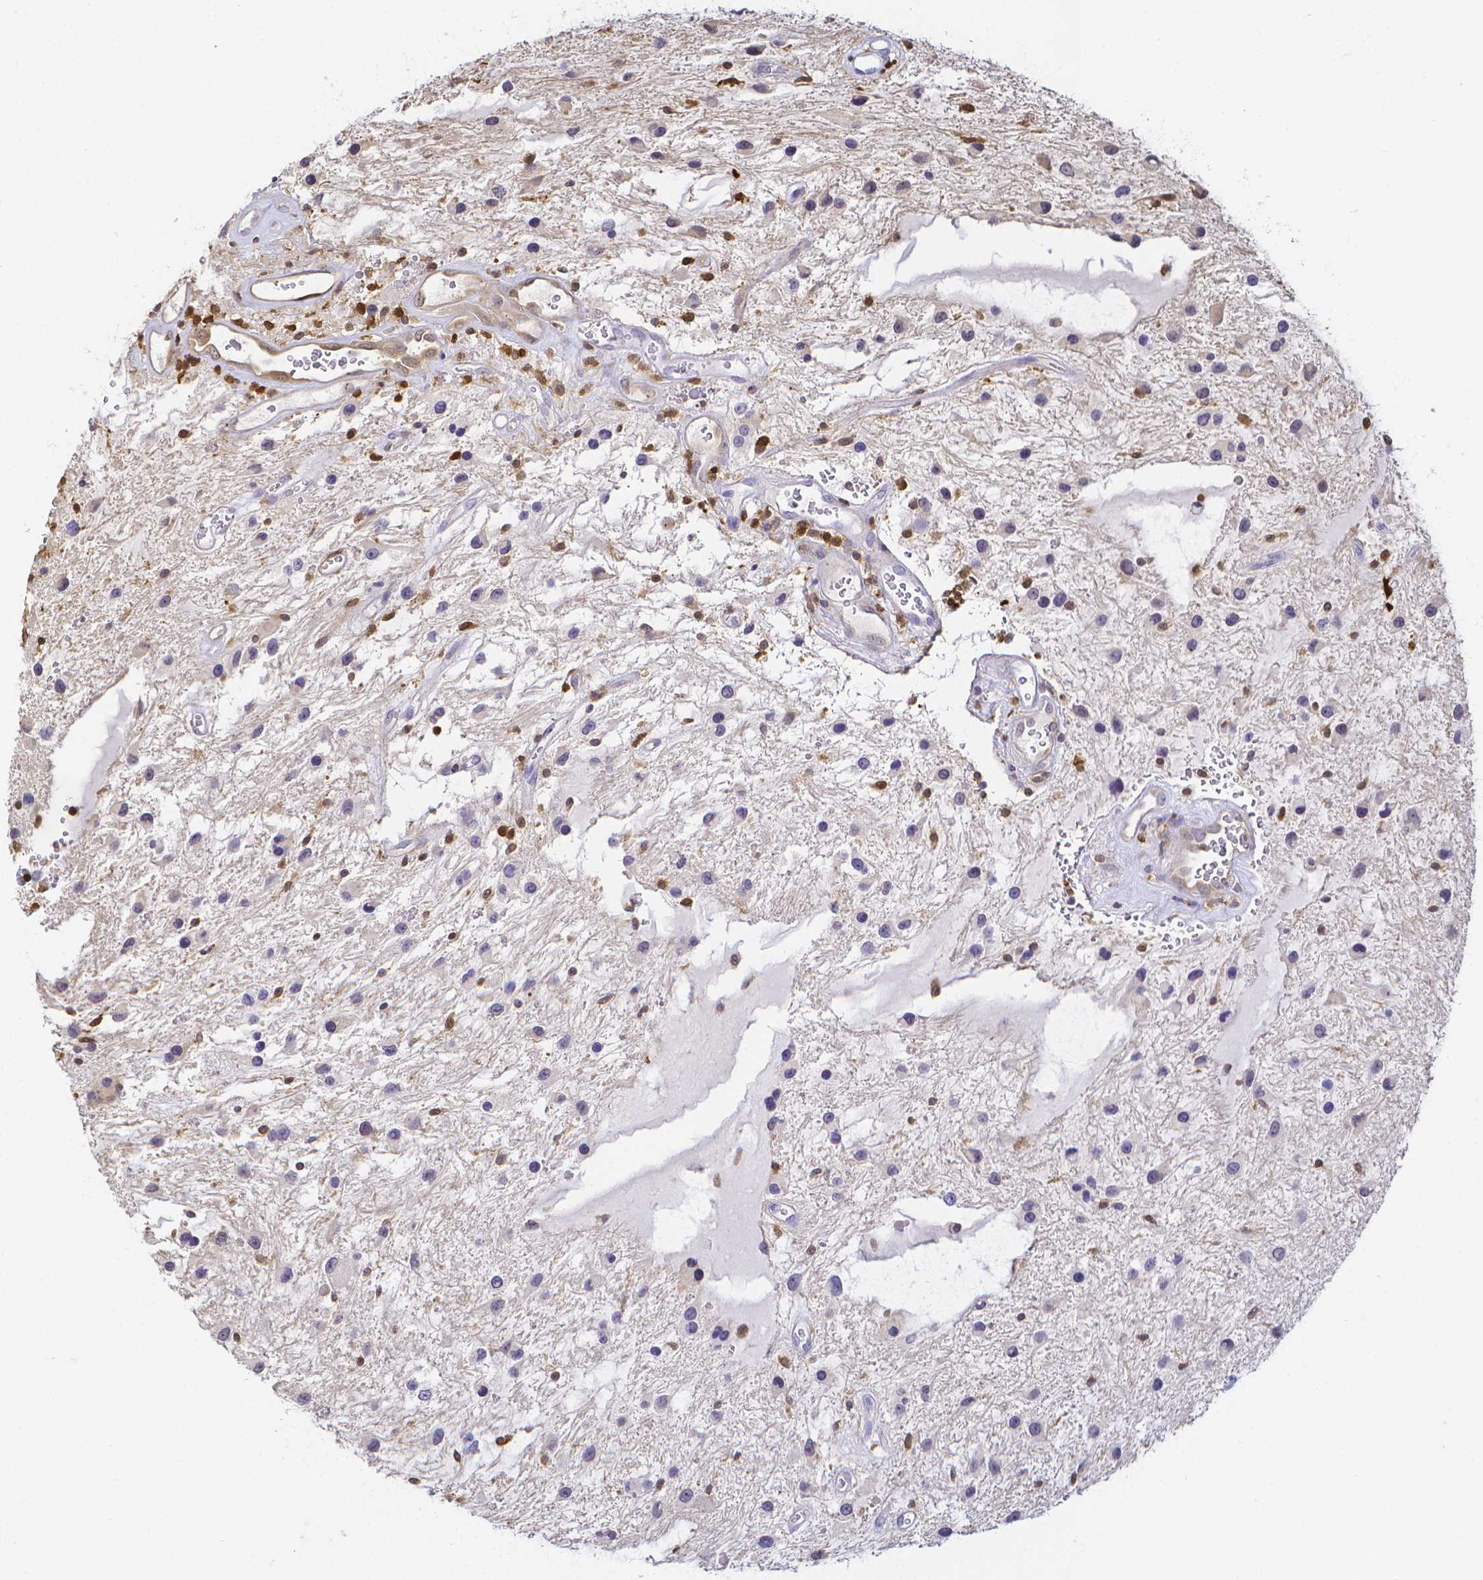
{"staining": {"intensity": "negative", "quantity": "none", "location": "none"}, "tissue": "glioma", "cell_type": "Tumor cells", "image_type": "cancer", "snomed": [{"axis": "morphology", "description": "Glioma, malignant, Low grade"}, {"axis": "topography", "description": "Cerebellum"}], "caption": "The IHC histopathology image has no significant positivity in tumor cells of malignant glioma (low-grade) tissue.", "gene": "COTL1", "patient": {"sex": "female", "age": 14}}